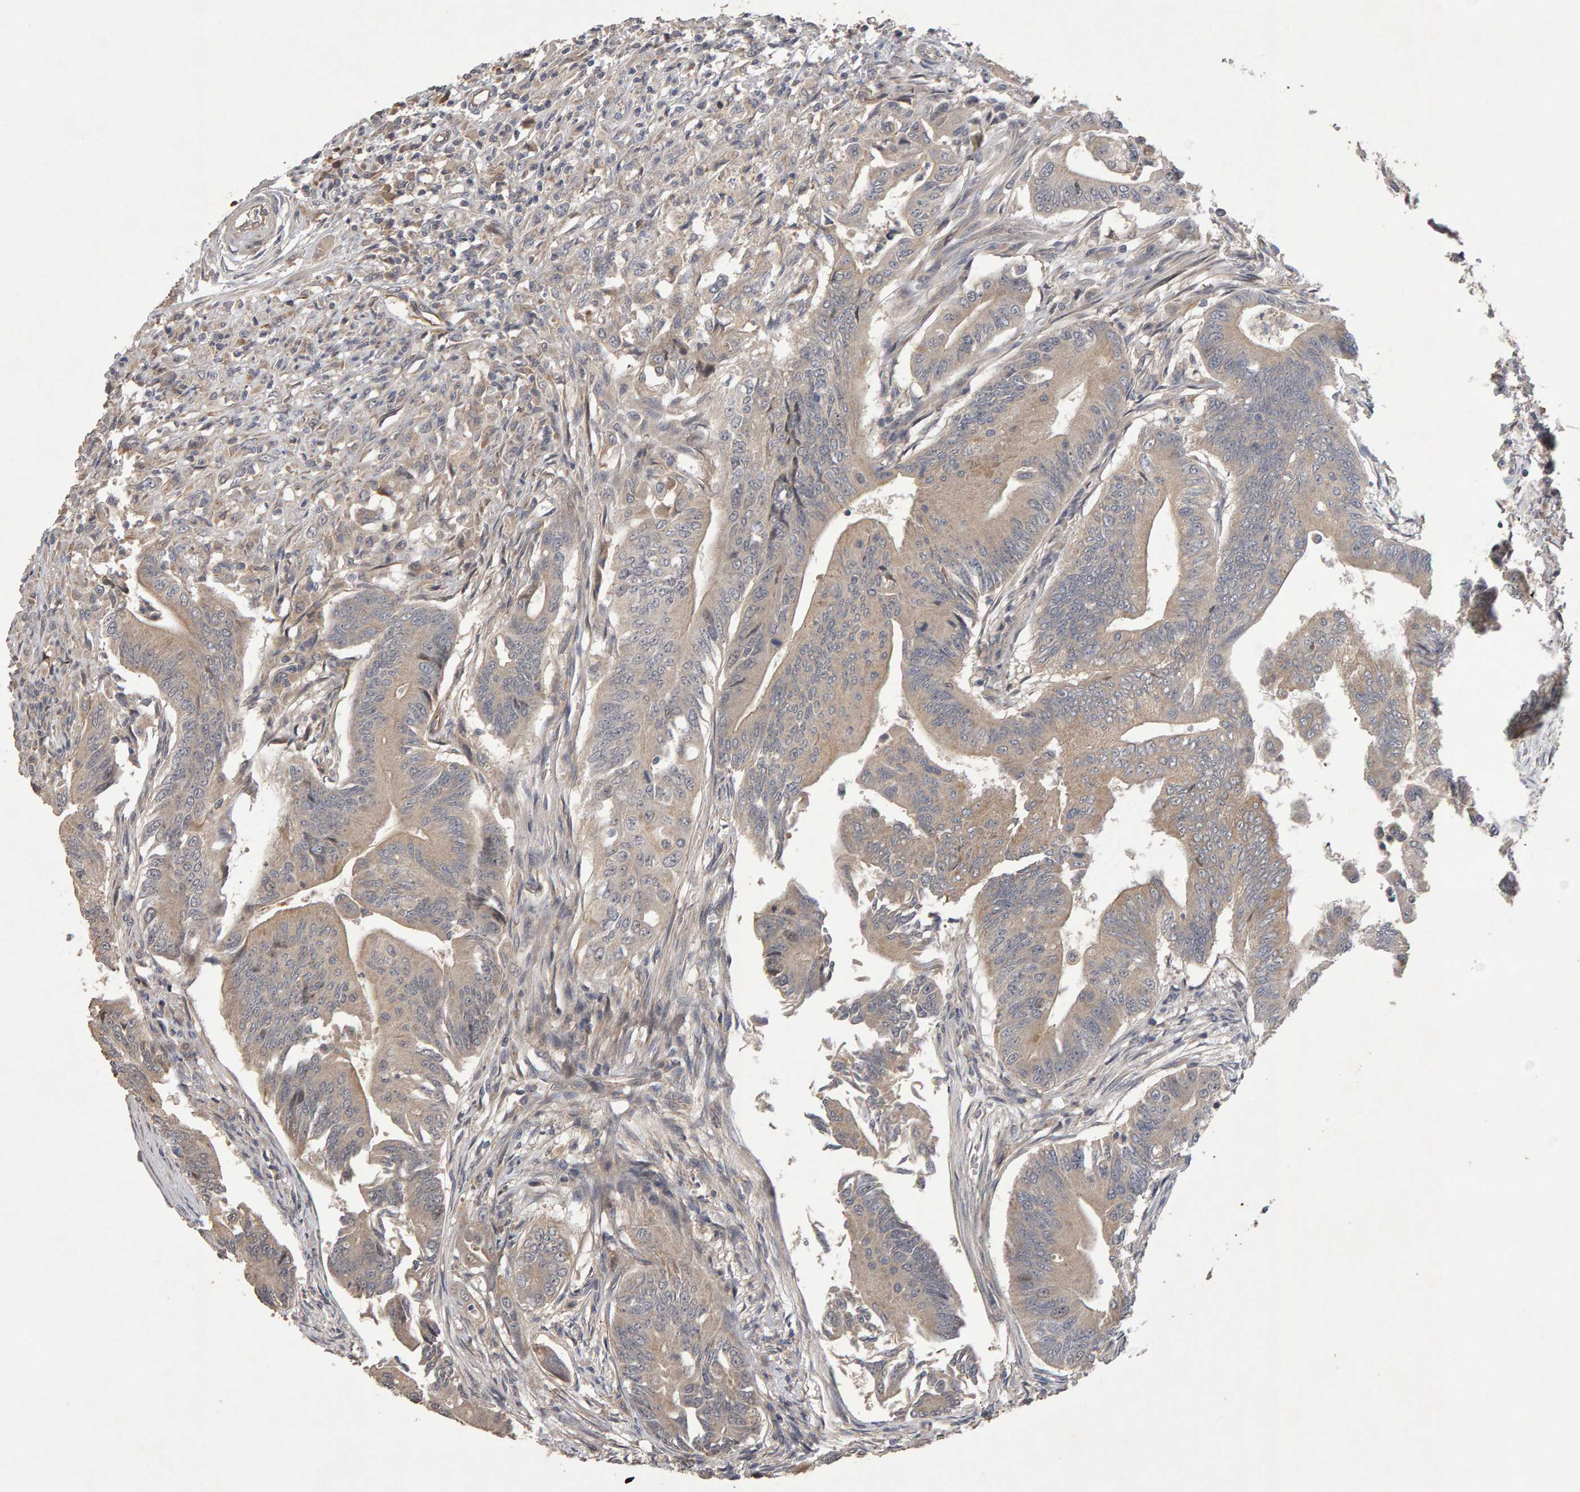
{"staining": {"intensity": "weak", "quantity": "25%-75%", "location": "cytoplasmic/membranous"}, "tissue": "colorectal cancer", "cell_type": "Tumor cells", "image_type": "cancer", "snomed": [{"axis": "morphology", "description": "Adenoma, NOS"}, {"axis": "morphology", "description": "Adenocarcinoma, NOS"}, {"axis": "topography", "description": "Colon"}], "caption": "Protein expression by immunohistochemistry (IHC) displays weak cytoplasmic/membranous staining in approximately 25%-75% of tumor cells in colorectal cancer (adenocarcinoma).", "gene": "COASY", "patient": {"sex": "male", "age": 79}}